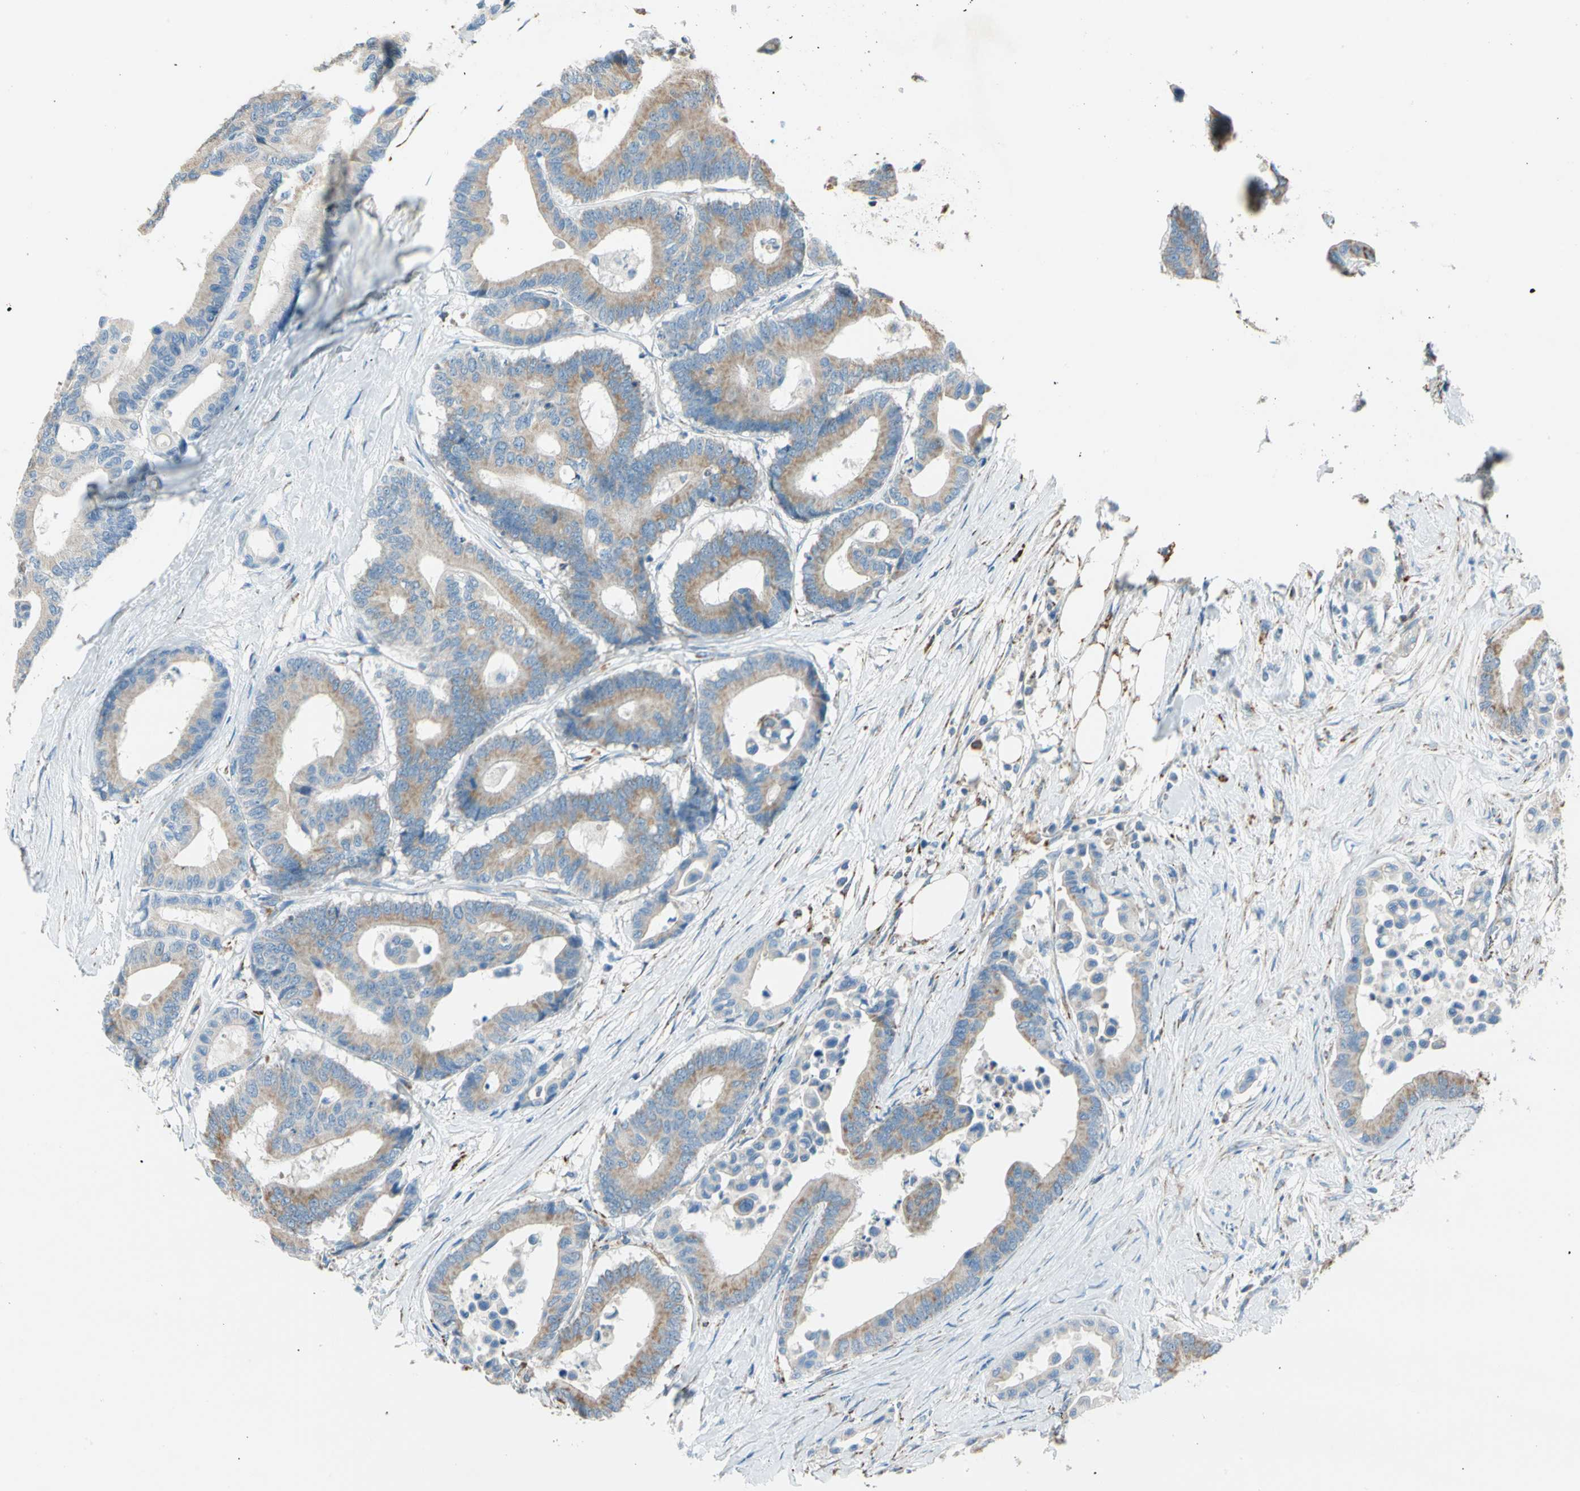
{"staining": {"intensity": "moderate", "quantity": ">75%", "location": "cytoplasmic/membranous"}, "tissue": "colorectal cancer", "cell_type": "Tumor cells", "image_type": "cancer", "snomed": [{"axis": "morphology", "description": "Normal tissue, NOS"}, {"axis": "morphology", "description": "Adenocarcinoma, NOS"}, {"axis": "topography", "description": "Colon"}], "caption": "Moderate cytoplasmic/membranous expression is appreciated in about >75% of tumor cells in colorectal cancer (adenocarcinoma).", "gene": "LY6G6F", "patient": {"sex": "male", "age": 82}}